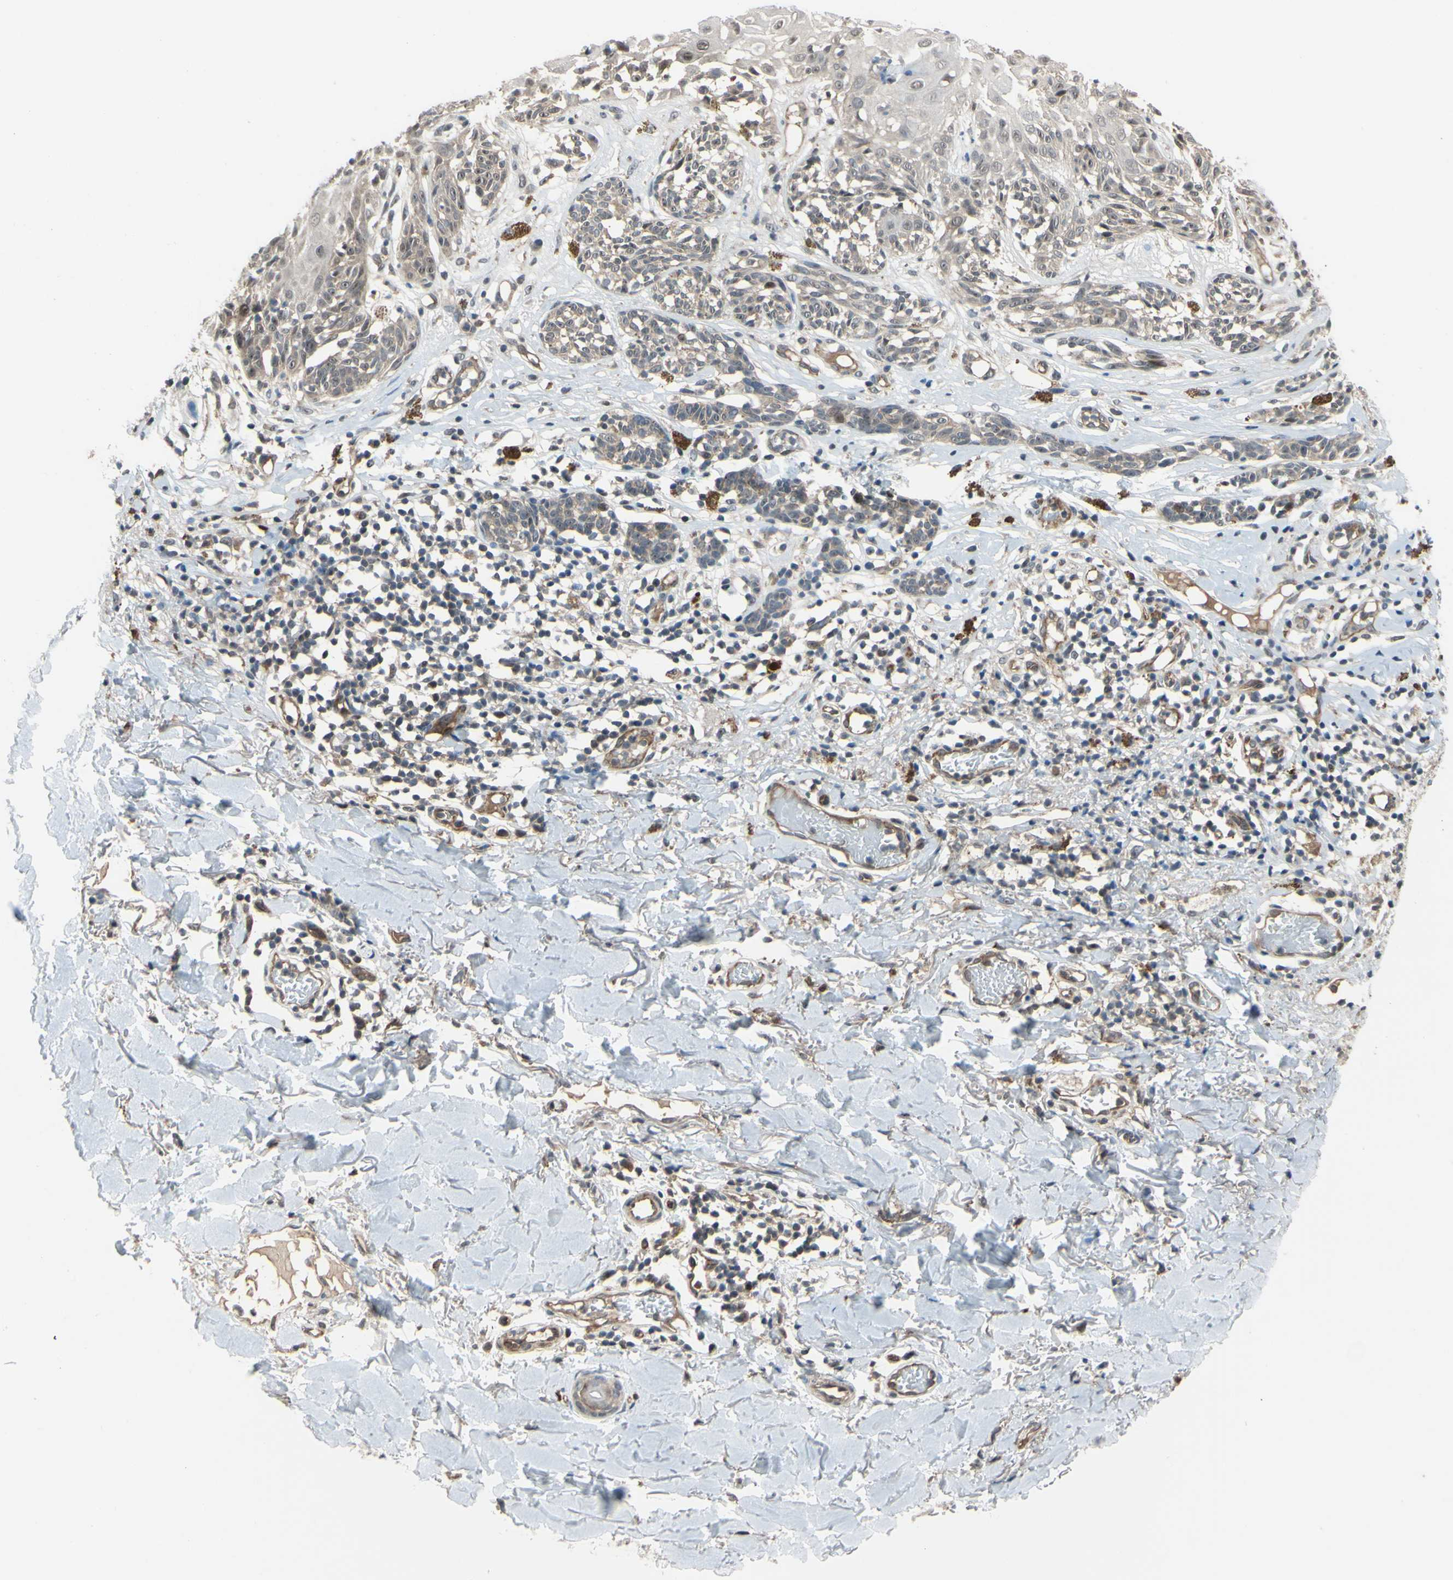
{"staining": {"intensity": "moderate", "quantity": "25%-75%", "location": "cytoplasmic/membranous,nuclear"}, "tissue": "melanoma", "cell_type": "Tumor cells", "image_type": "cancer", "snomed": [{"axis": "morphology", "description": "Malignant melanoma, NOS"}, {"axis": "topography", "description": "Skin"}], "caption": "The image demonstrates a brown stain indicating the presence of a protein in the cytoplasmic/membranous and nuclear of tumor cells in melanoma.", "gene": "COMMD9", "patient": {"sex": "male", "age": 64}}